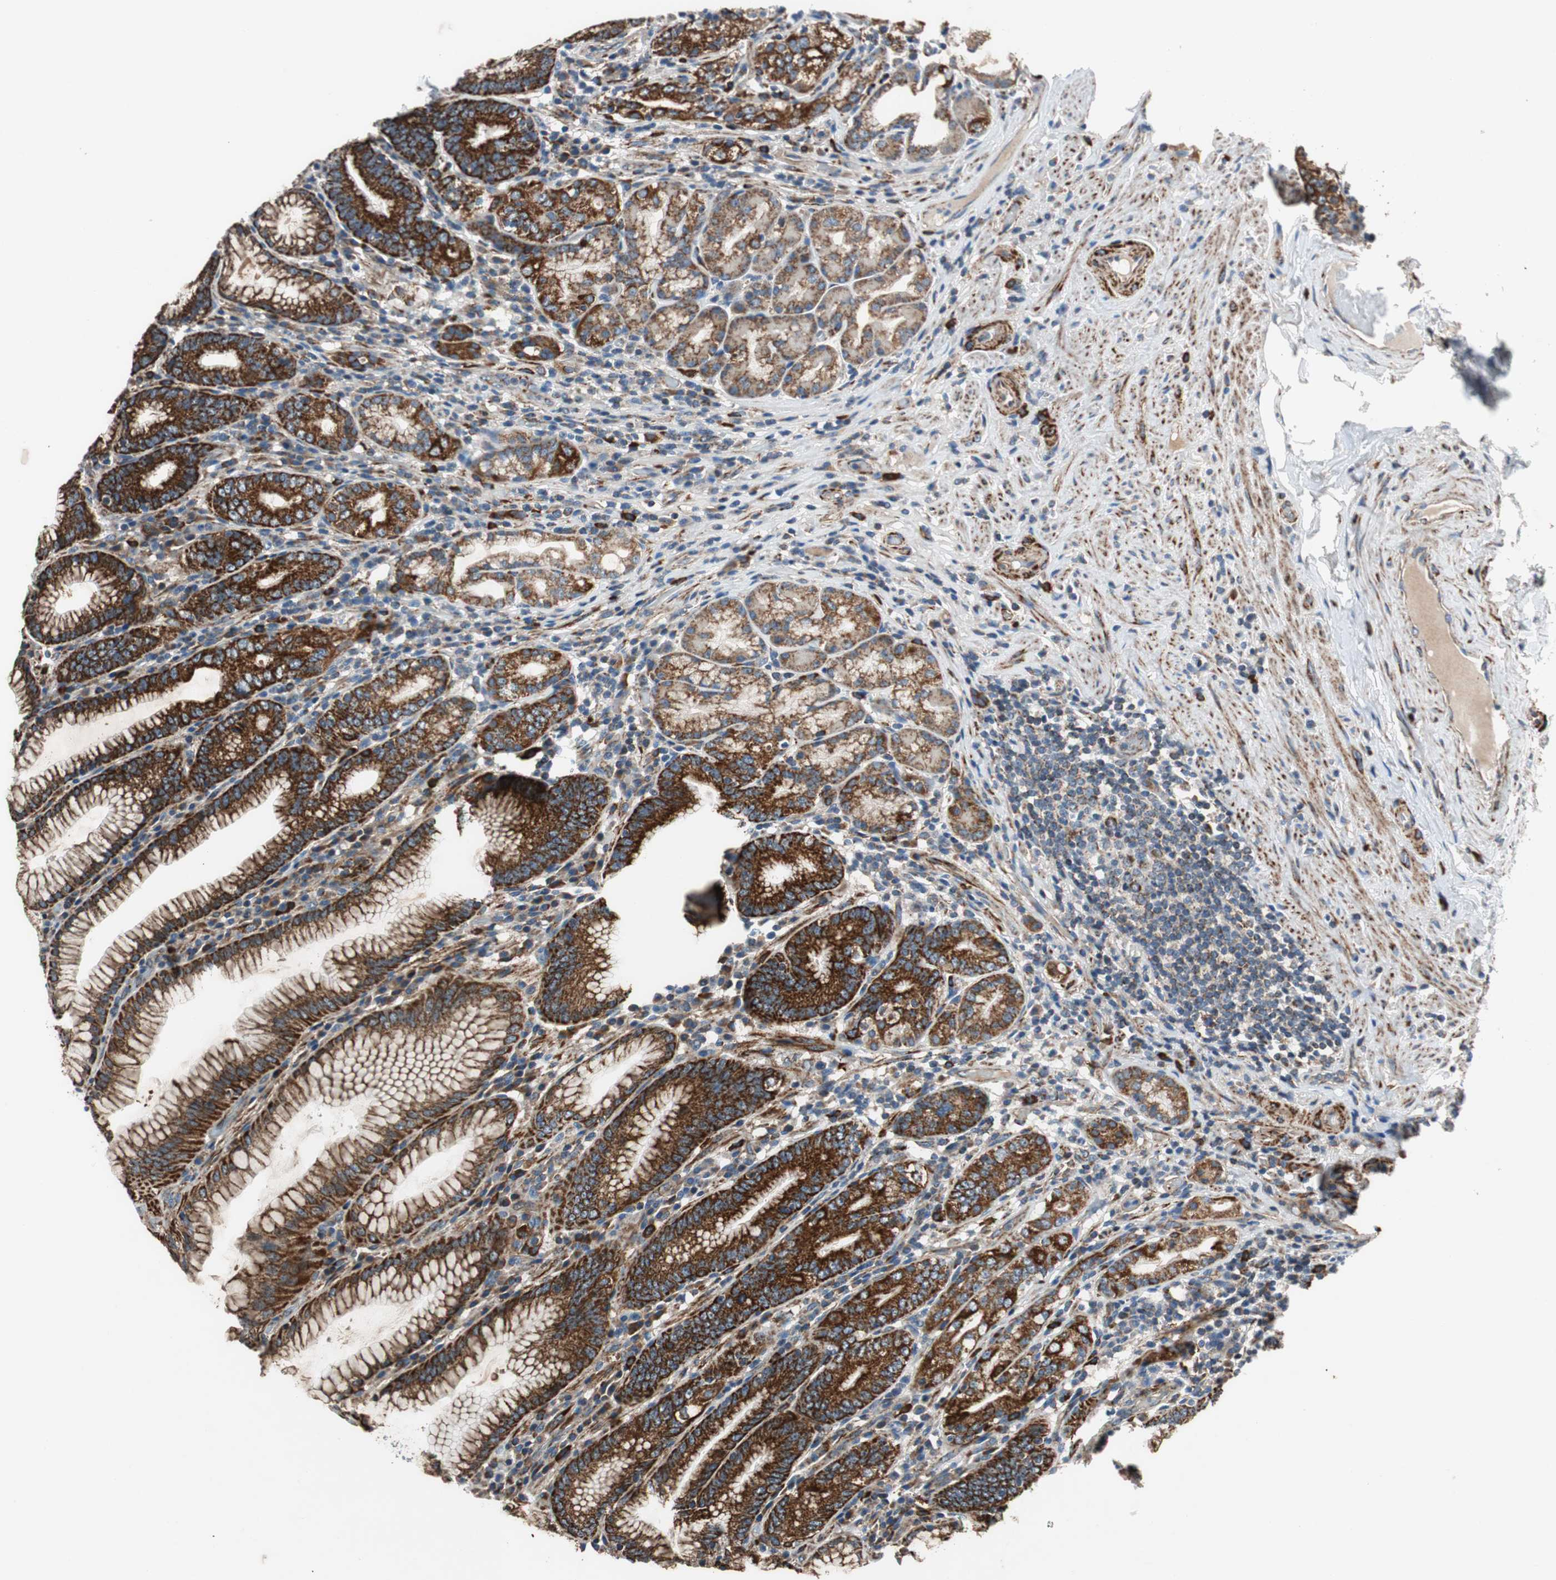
{"staining": {"intensity": "strong", "quantity": ">75%", "location": "cytoplasmic/membranous"}, "tissue": "stomach", "cell_type": "Glandular cells", "image_type": "normal", "snomed": [{"axis": "morphology", "description": "Normal tissue, NOS"}, {"axis": "topography", "description": "Stomach, lower"}], "caption": "An immunohistochemistry micrograph of benign tissue is shown. Protein staining in brown labels strong cytoplasmic/membranous positivity in stomach within glandular cells. The staining is performed using DAB (3,3'-diaminobenzidine) brown chromogen to label protein expression. The nuclei are counter-stained blue using hematoxylin.", "gene": "AKAP1", "patient": {"sex": "female", "age": 76}}